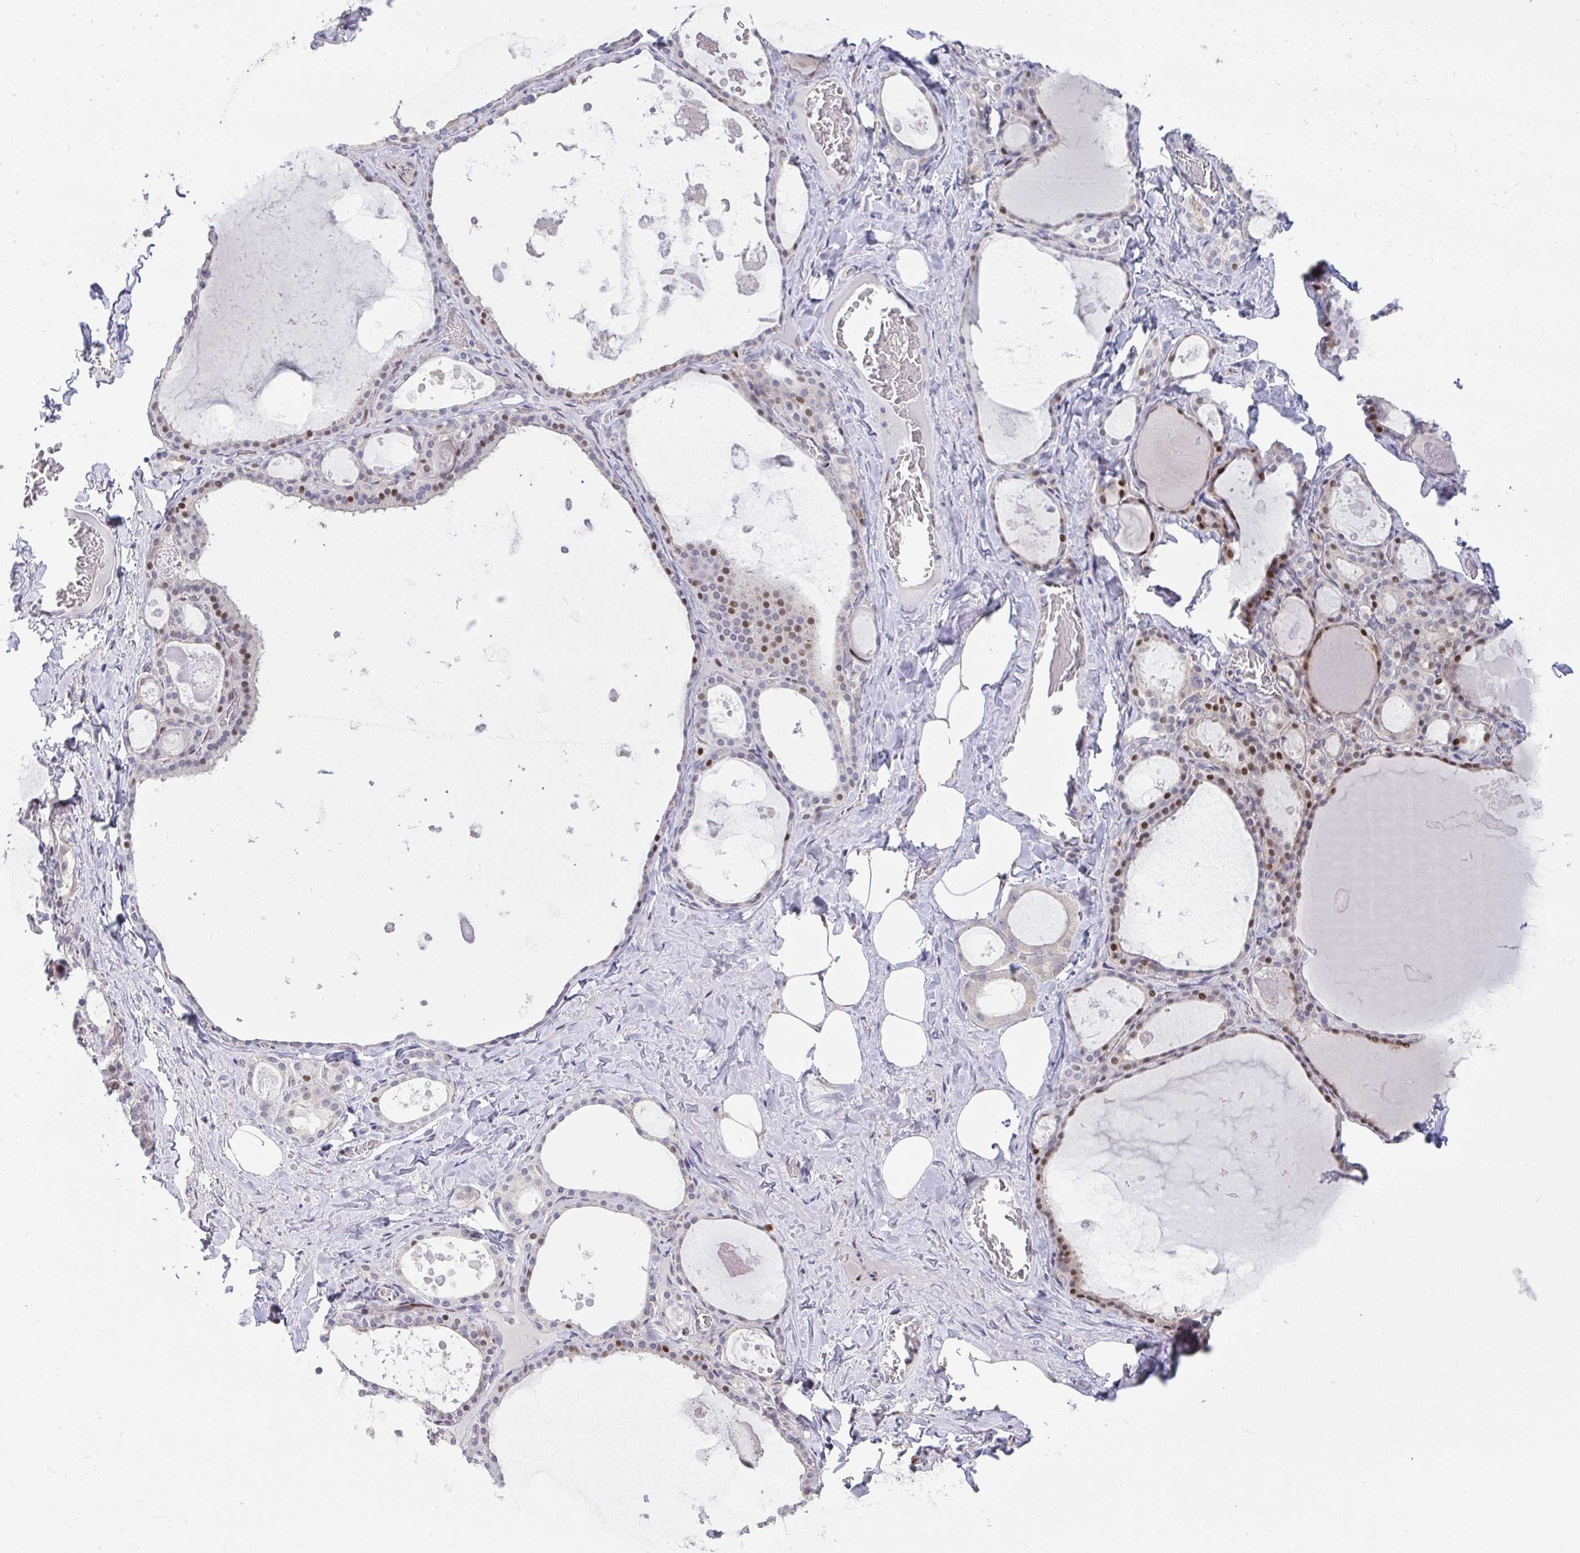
{"staining": {"intensity": "moderate", "quantity": "25%-75%", "location": "nuclear"}, "tissue": "thyroid gland", "cell_type": "Glandular cells", "image_type": "normal", "snomed": [{"axis": "morphology", "description": "Normal tissue, NOS"}, {"axis": "topography", "description": "Thyroid gland"}], "caption": "Moderate nuclear staining for a protein is seen in approximately 25%-75% of glandular cells of unremarkable thyroid gland using immunohistochemistry.", "gene": "GALNT16", "patient": {"sex": "male", "age": 56}}